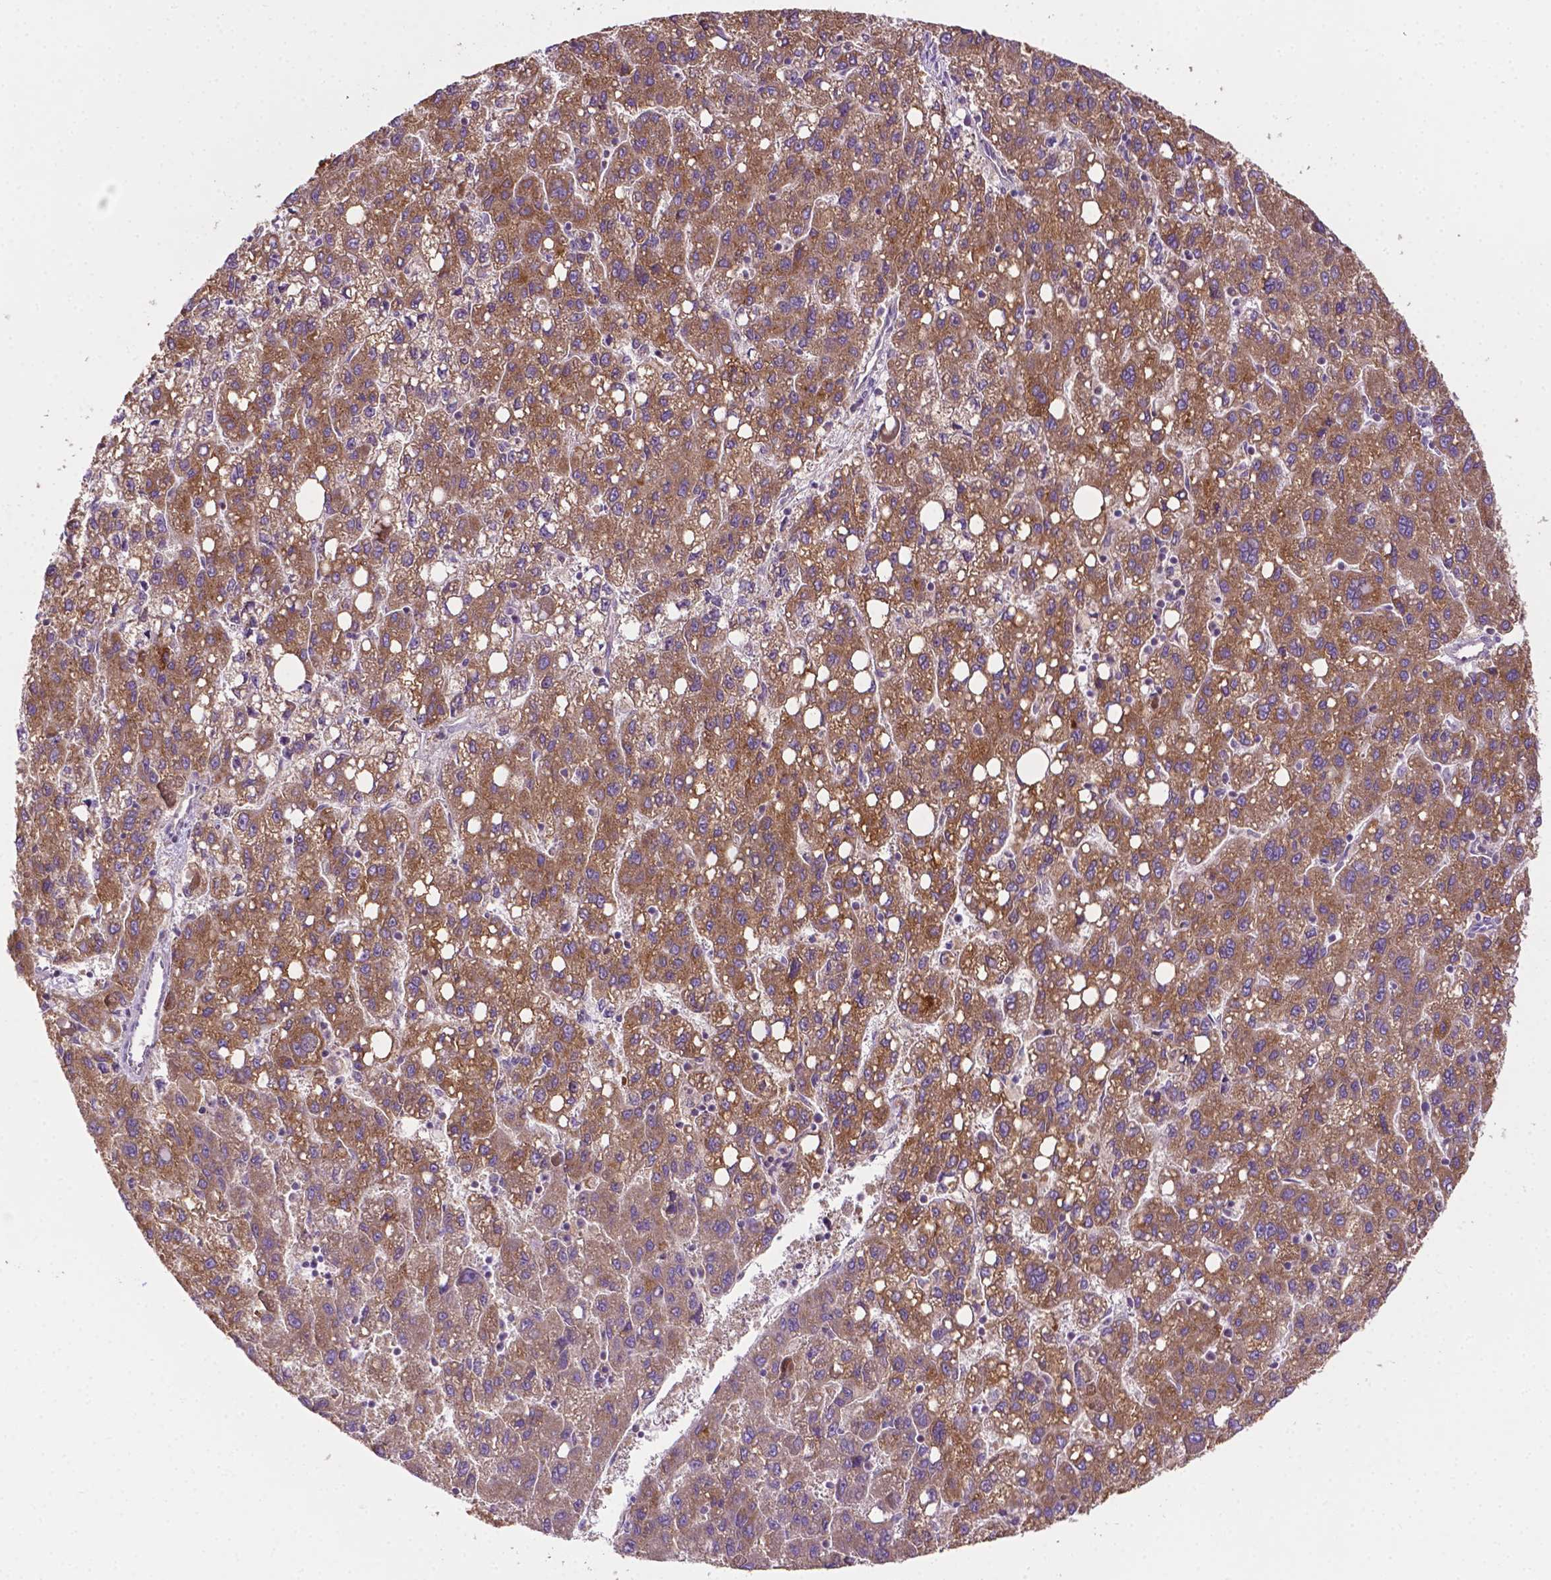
{"staining": {"intensity": "moderate", "quantity": ">75%", "location": "cytoplasmic/membranous"}, "tissue": "liver cancer", "cell_type": "Tumor cells", "image_type": "cancer", "snomed": [{"axis": "morphology", "description": "Carcinoma, Hepatocellular, NOS"}, {"axis": "topography", "description": "Liver"}], "caption": "Hepatocellular carcinoma (liver) stained with immunohistochemistry (IHC) reveals moderate cytoplasmic/membranous expression in approximately >75% of tumor cells.", "gene": "ILVBL", "patient": {"sex": "female", "age": 82}}